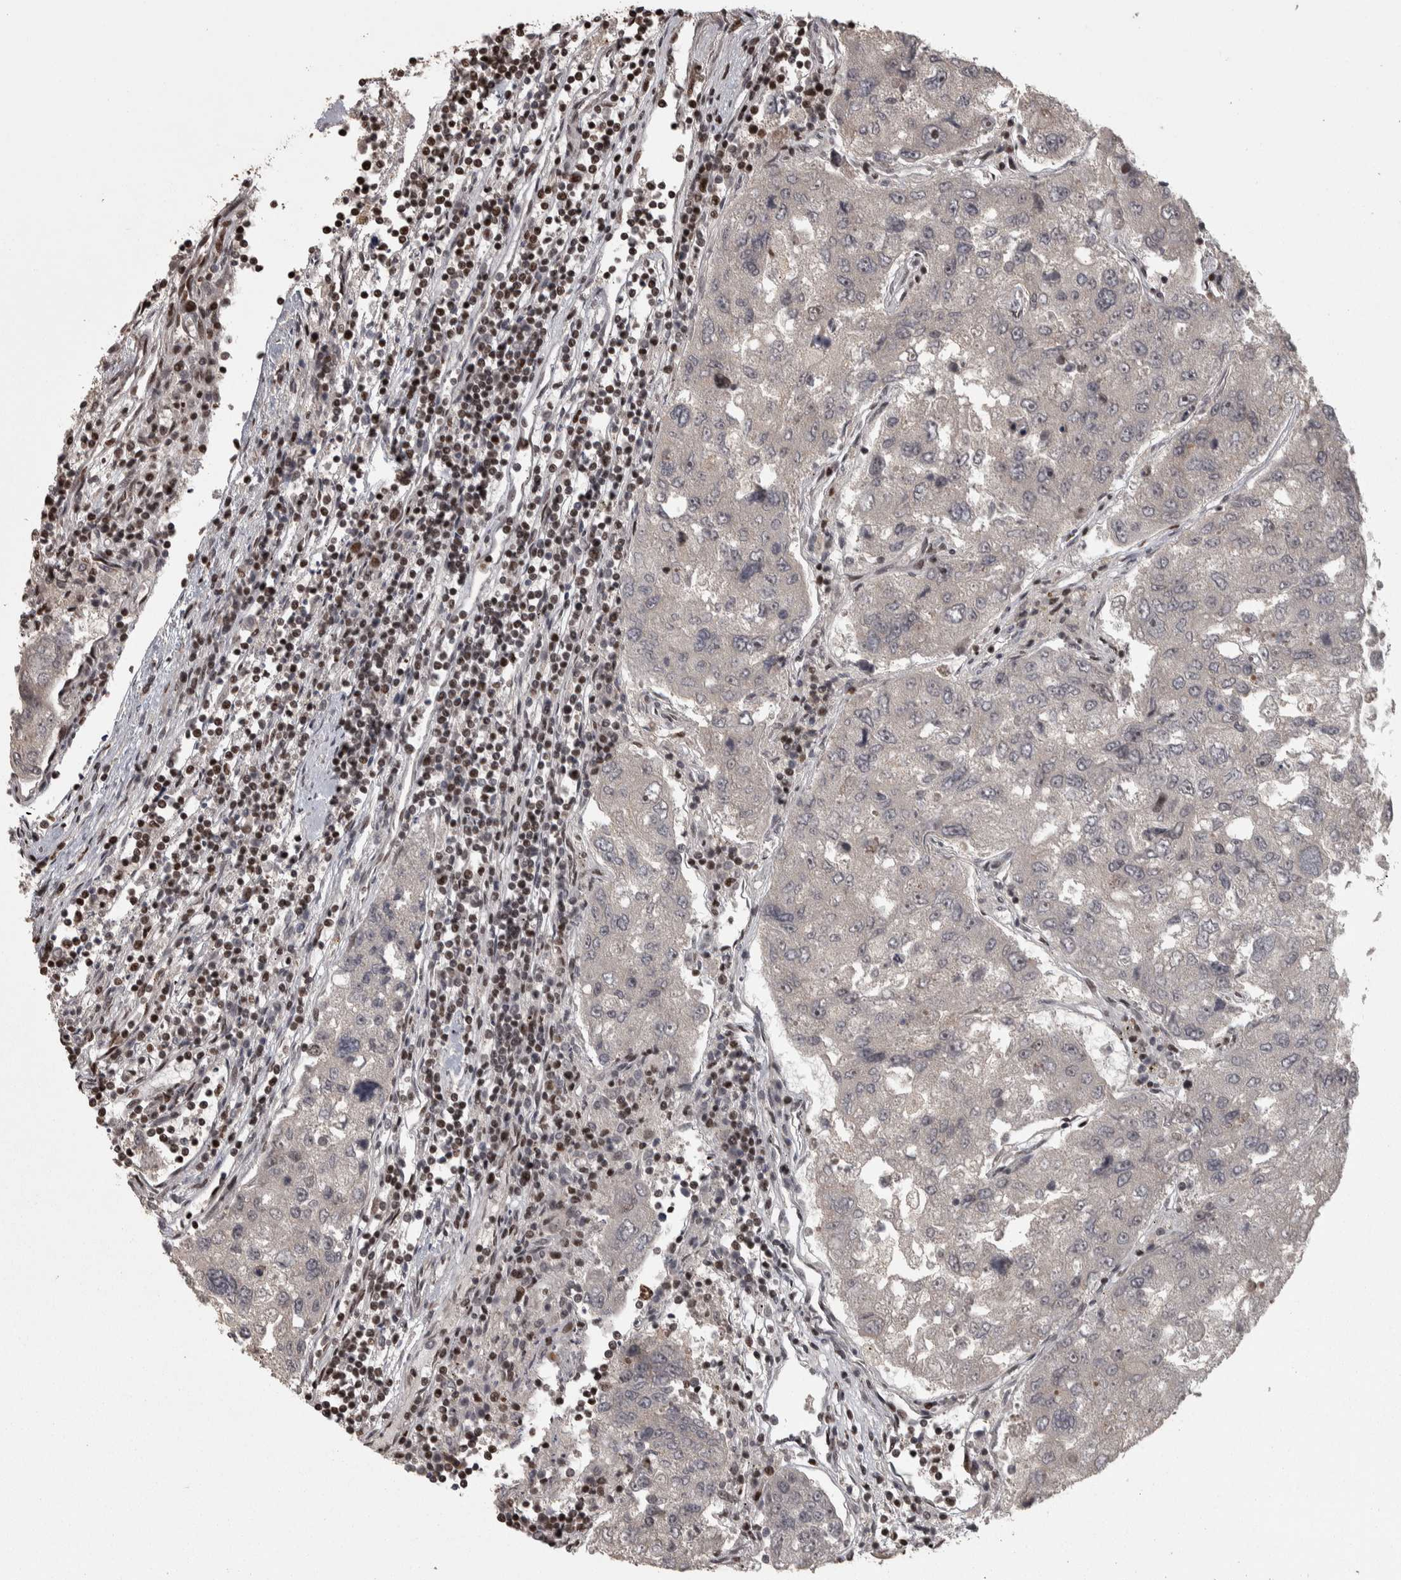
{"staining": {"intensity": "weak", "quantity": "<25%", "location": "nuclear"}, "tissue": "urothelial cancer", "cell_type": "Tumor cells", "image_type": "cancer", "snomed": [{"axis": "morphology", "description": "Urothelial carcinoma, High grade"}, {"axis": "topography", "description": "Lymph node"}, {"axis": "topography", "description": "Urinary bladder"}], "caption": "Immunohistochemical staining of urothelial cancer exhibits no significant positivity in tumor cells. (DAB IHC, high magnification).", "gene": "ZFHX4", "patient": {"sex": "male", "age": 51}}